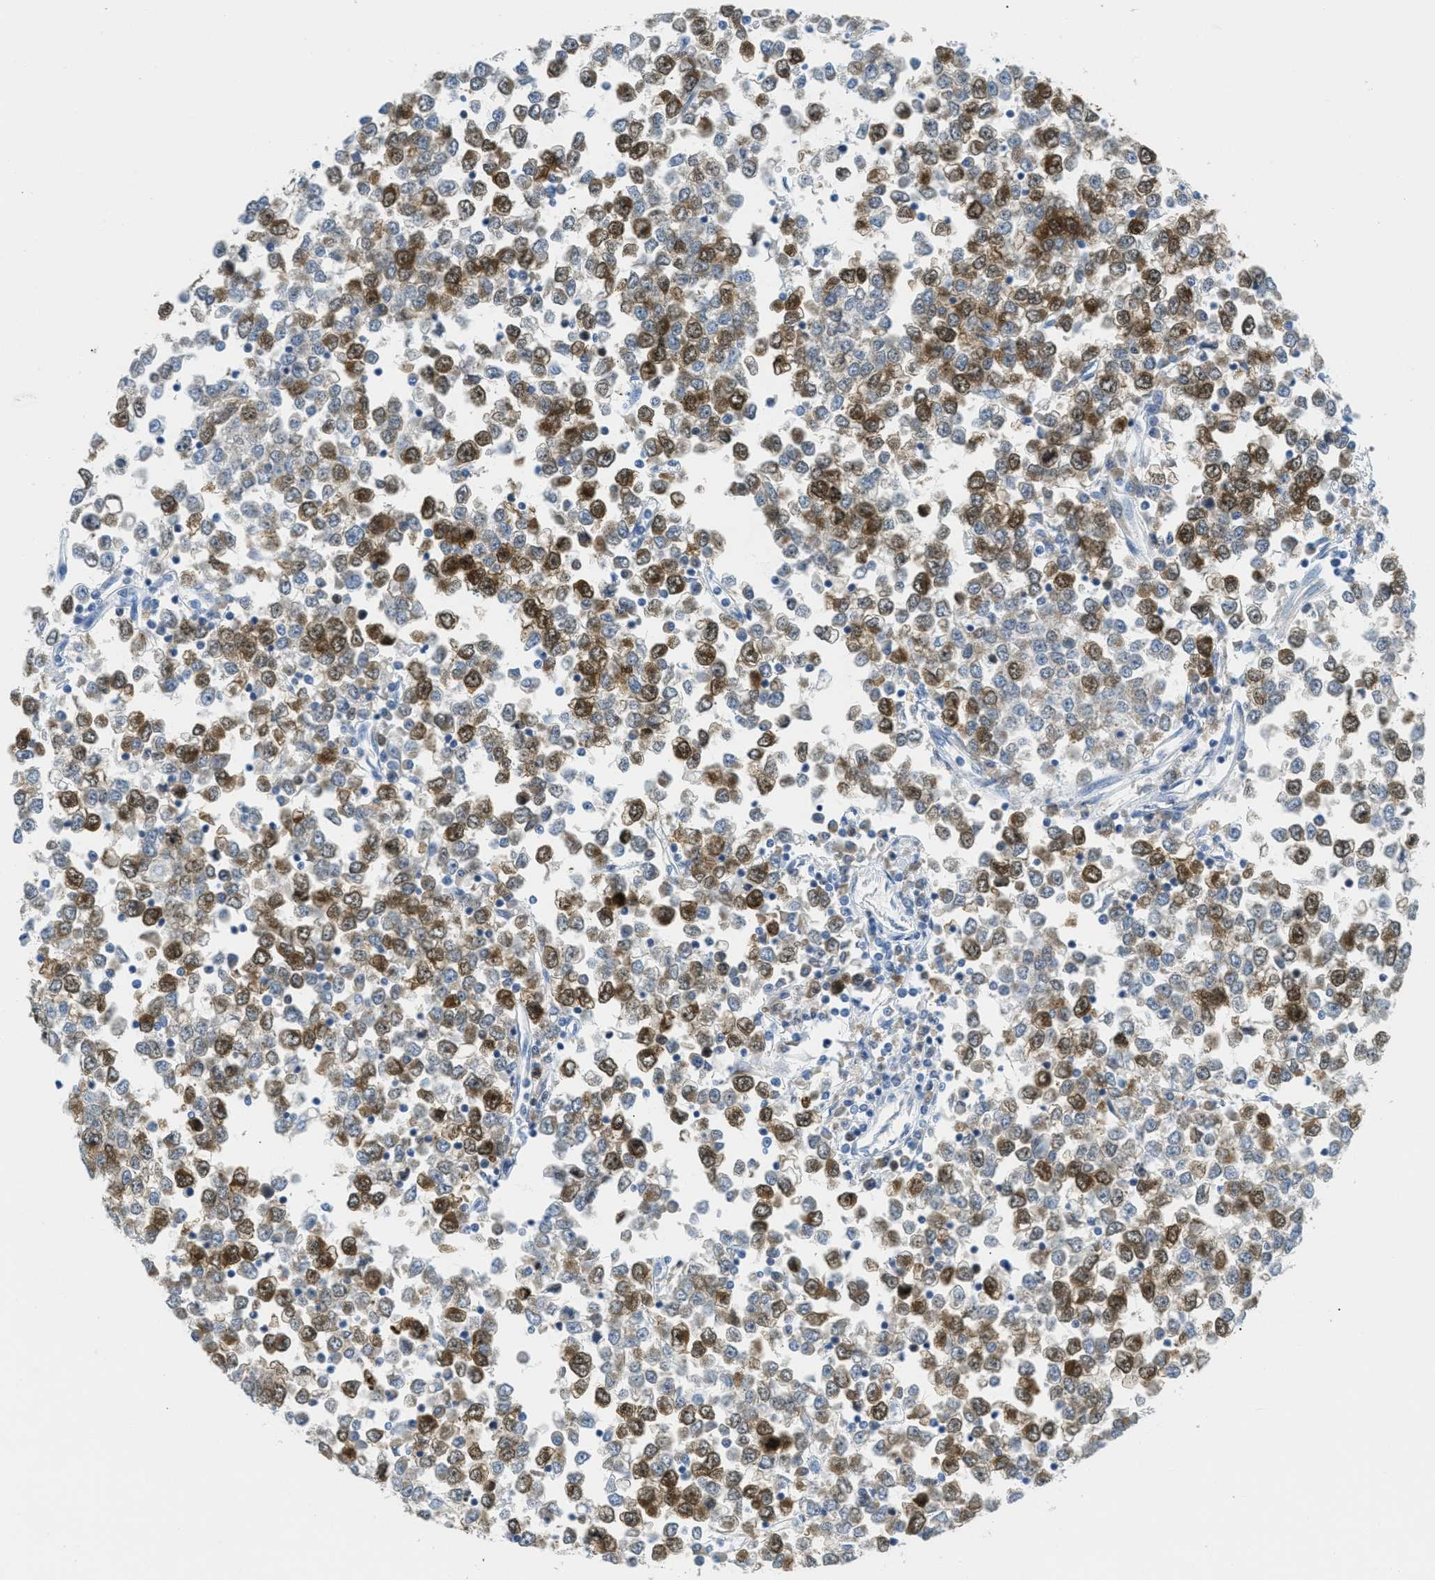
{"staining": {"intensity": "moderate", "quantity": ">75%", "location": "cytoplasmic/membranous,nuclear"}, "tissue": "testis cancer", "cell_type": "Tumor cells", "image_type": "cancer", "snomed": [{"axis": "morphology", "description": "Seminoma, NOS"}, {"axis": "topography", "description": "Testis"}], "caption": "Immunohistochemical staining of testis cancer (seminoma) demonstrates medium levels of moderate cytoplasmic/membranous and nuclear protein positivity in approximately >75% of tumor cells.", "gene": "ORC6", "patient": {"sex": "male", "age": 65}}